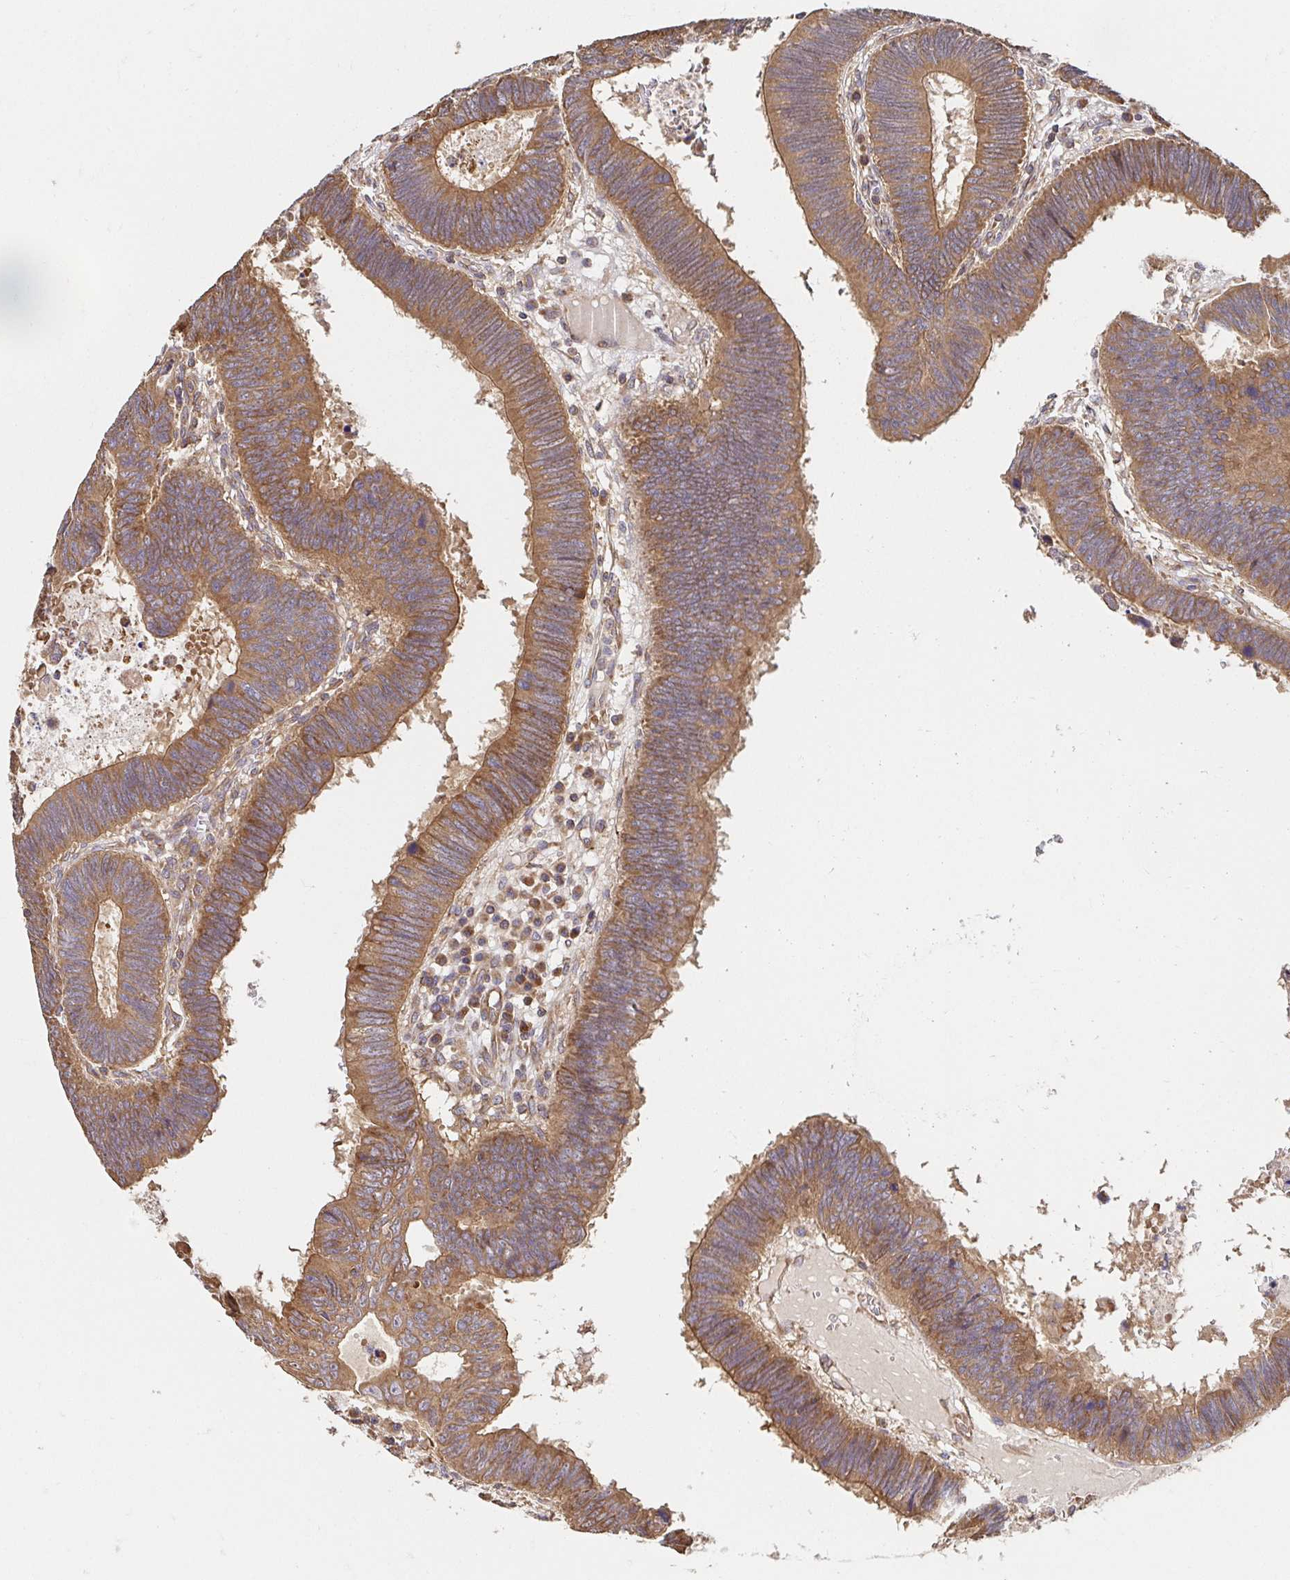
{"staining": {"intensity": "moderate", "quantity": ">75%", "location": "cytoplasmic/membranous"}, "tissue": "colorectal cancer", "cell_type": "Tumor cells", "image_type": "cancer", "snomed": [{"axis": "morphology", "description": "Adenocarcinoma, NOS"}, {"axis": "topography", "description": "Colon"}], "caption": "Adenocarcinoma (colorectal) was stained to show a protein in brown. There is medium levels of moderate cytoplasmic/membranous expression in approximately >75% of tumor cells.", "gene": "APBB1", "patient": {"sex": "male", "age": 62}}